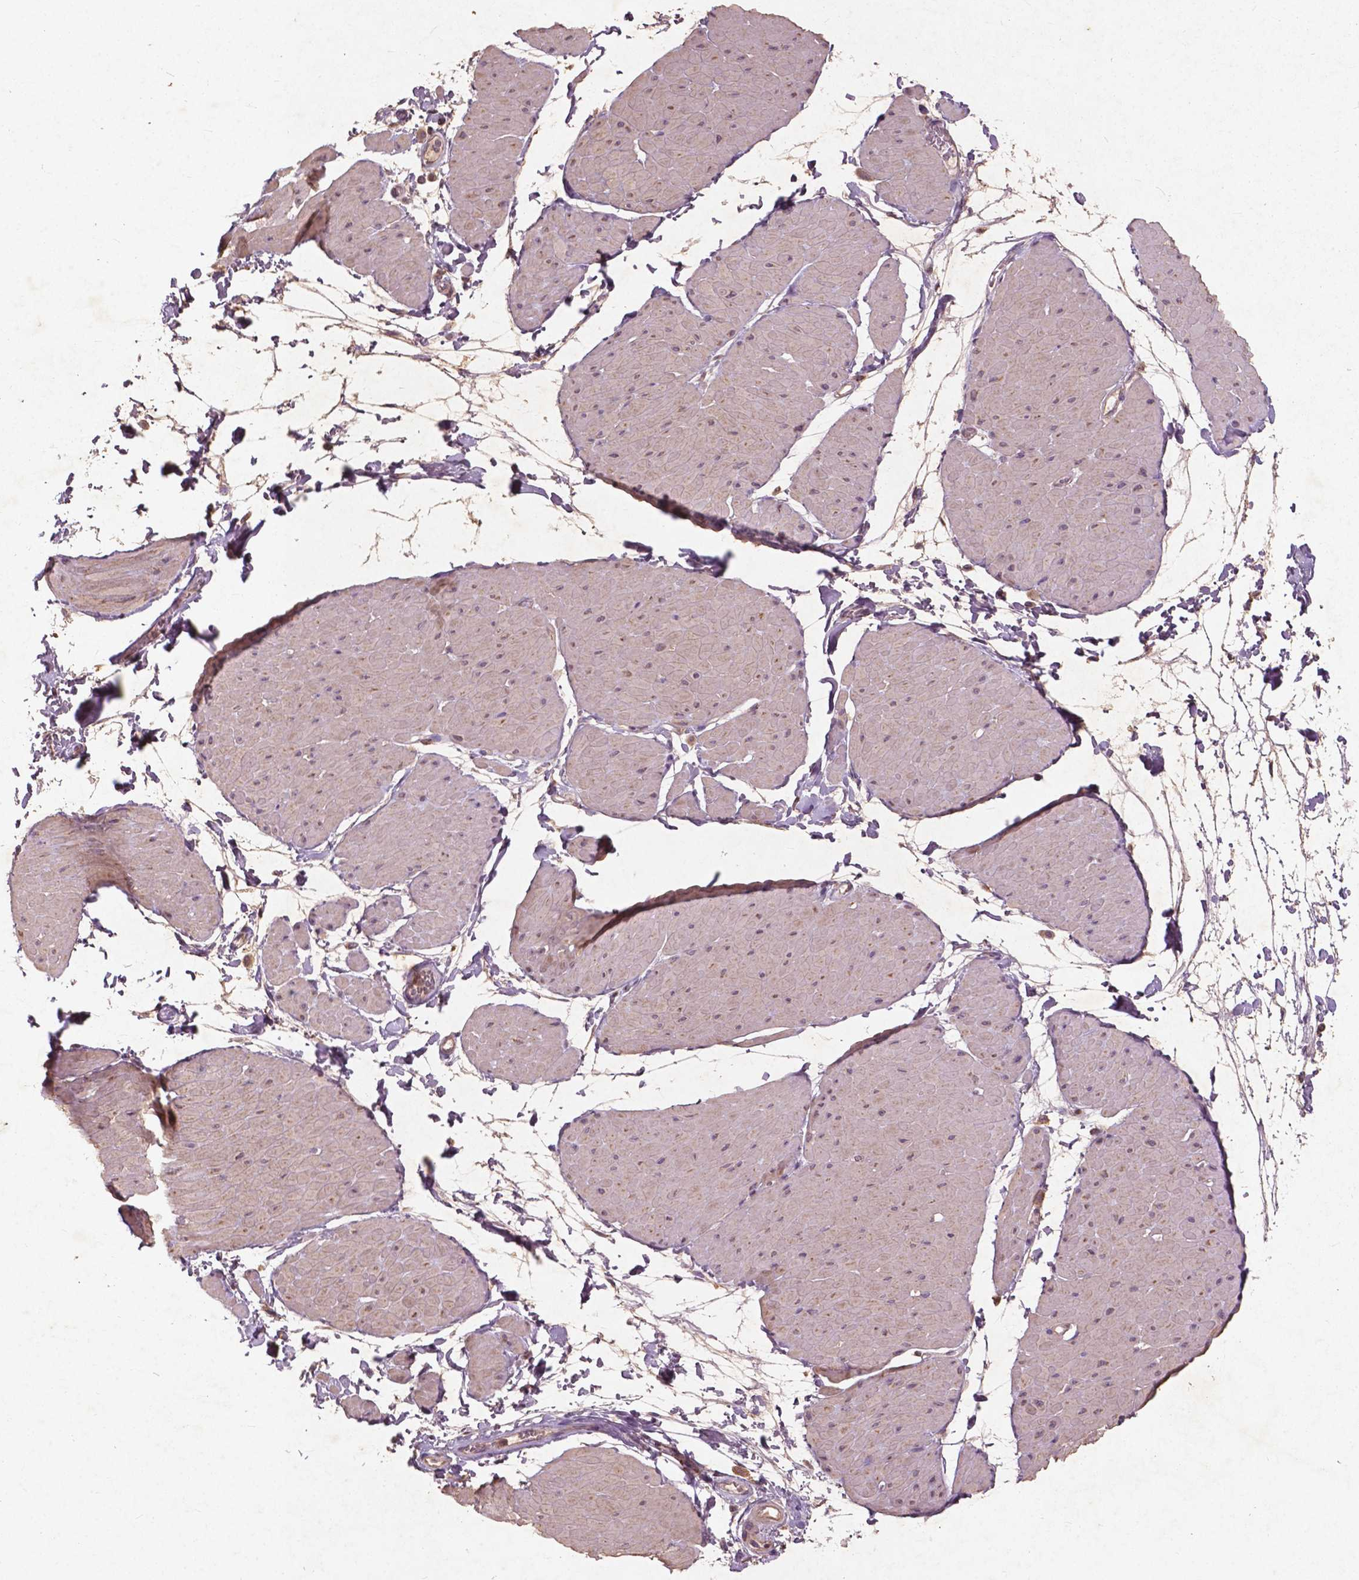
{"staining": {"intensity": "moderate", "quantity": ">75%", "location": "cytoplasmic/membranous,nuclear"}, "tissue": "adipose tissue", "cell_type": "Adipocytes", "image_type": "normal", "snomed": [{"axis": "morphology", "description": "Normal tissue, NOS"}, {"axis": "topography", "description": "Smooth muscle"}, {"axis": "topography", "description": "Peripheral nerve tissue"}], "caption": "Approximately >75% of adipocytes in normal human adipose tissue display moderate cytoplasmic/membranous,nuclear protein staining as visualized by brown immunohistochemical staining.", "gene": "ST6GALNAC5", "patient": {"sex": "male", "age": 58}}